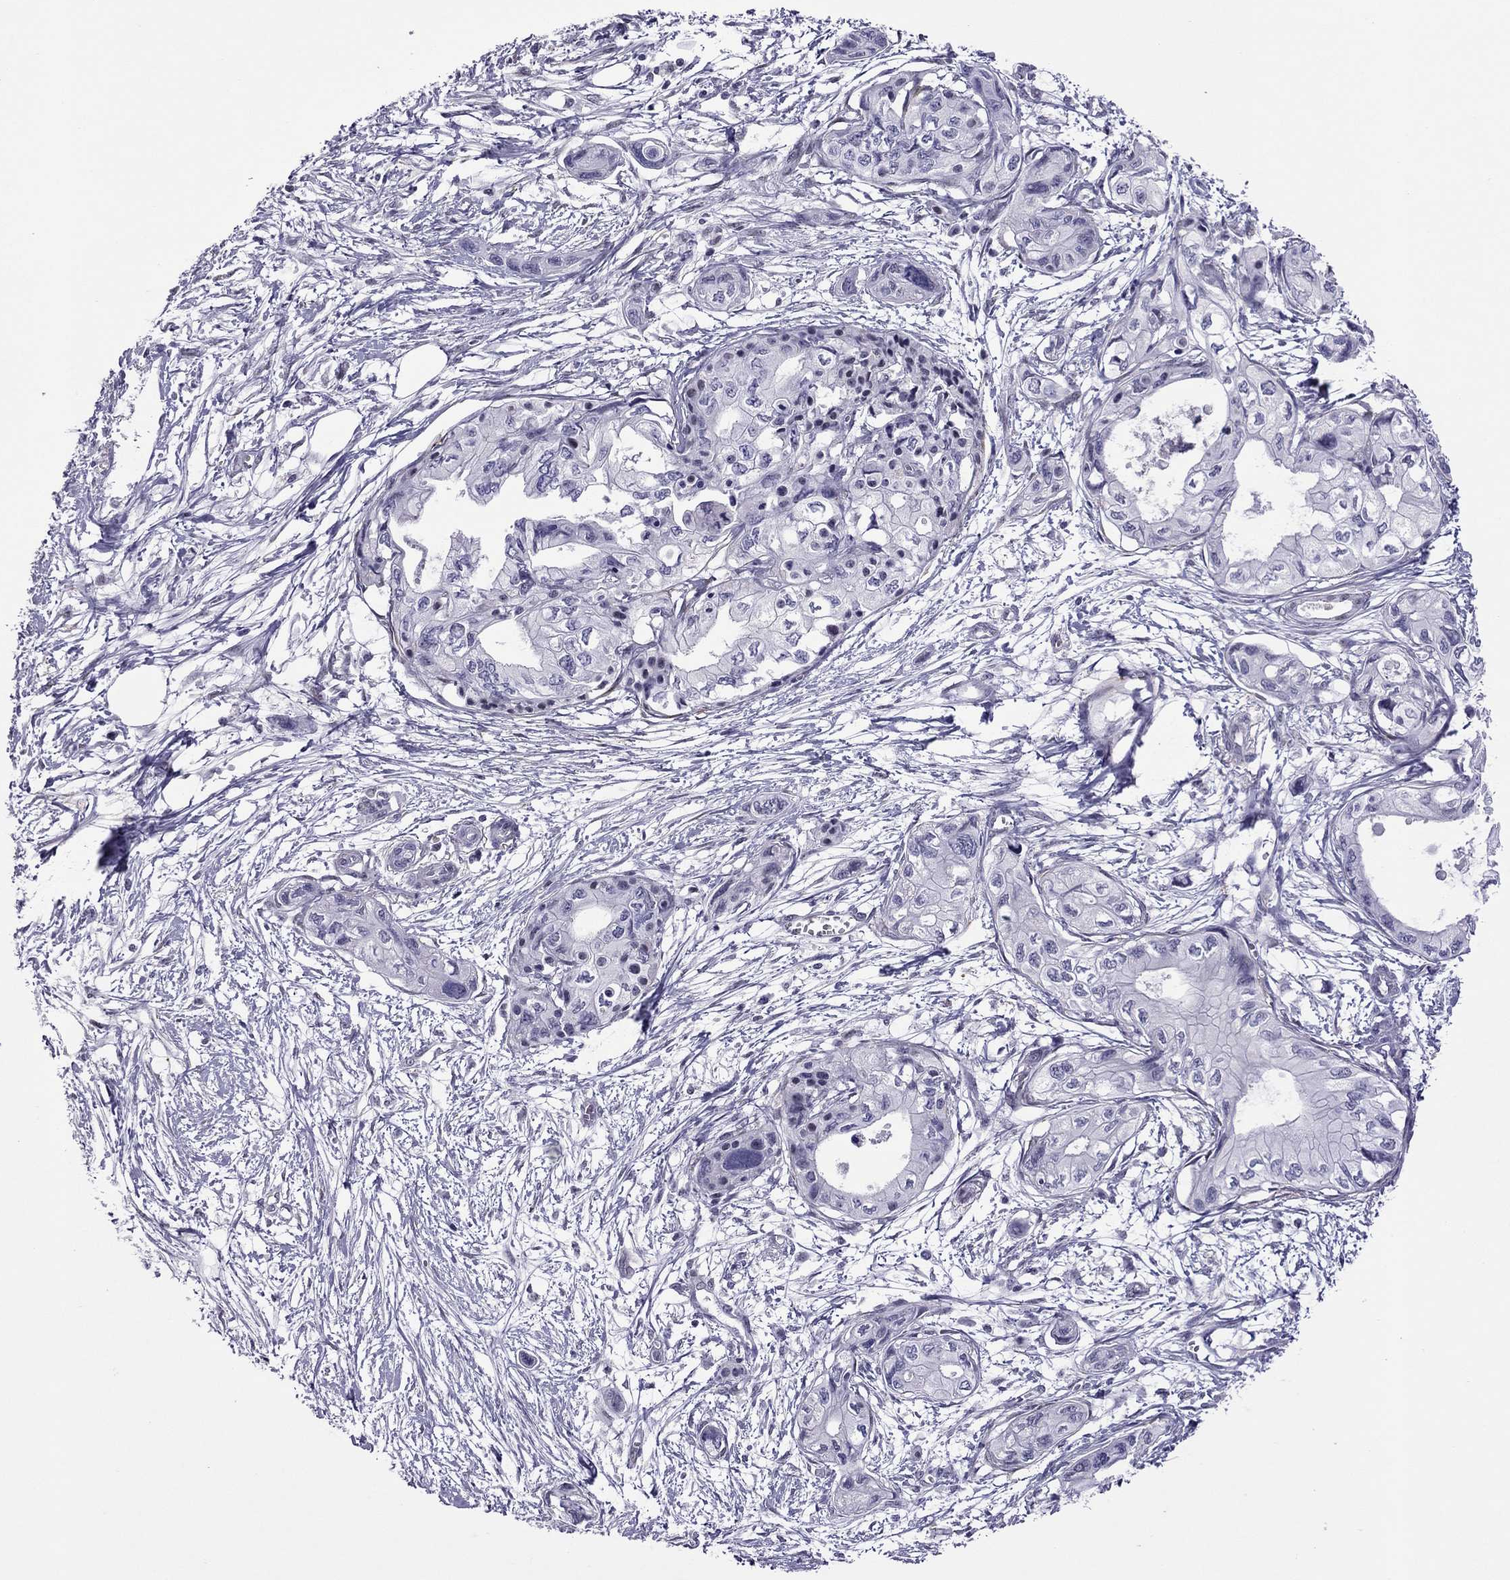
{"staining": {"intensity": "negative", "quantity": "none", "location": "none"}, "tissue": "pancreatic cancer", "cell_type": "Tumor cells", "image_type": "cancer", "snomed": [{"axis": "morphology", "description": "Adenocarcinoma, NOS"}, {"axis": "topography", "description": "Pancreas"}], "caption": "This is an immunohistochemistry (IHC) photomicrograph of pancreatic cancer. There is no expression in tumor cells.", "gene": "ZNF646", "patient": {"sex": "female", "age": 76}}